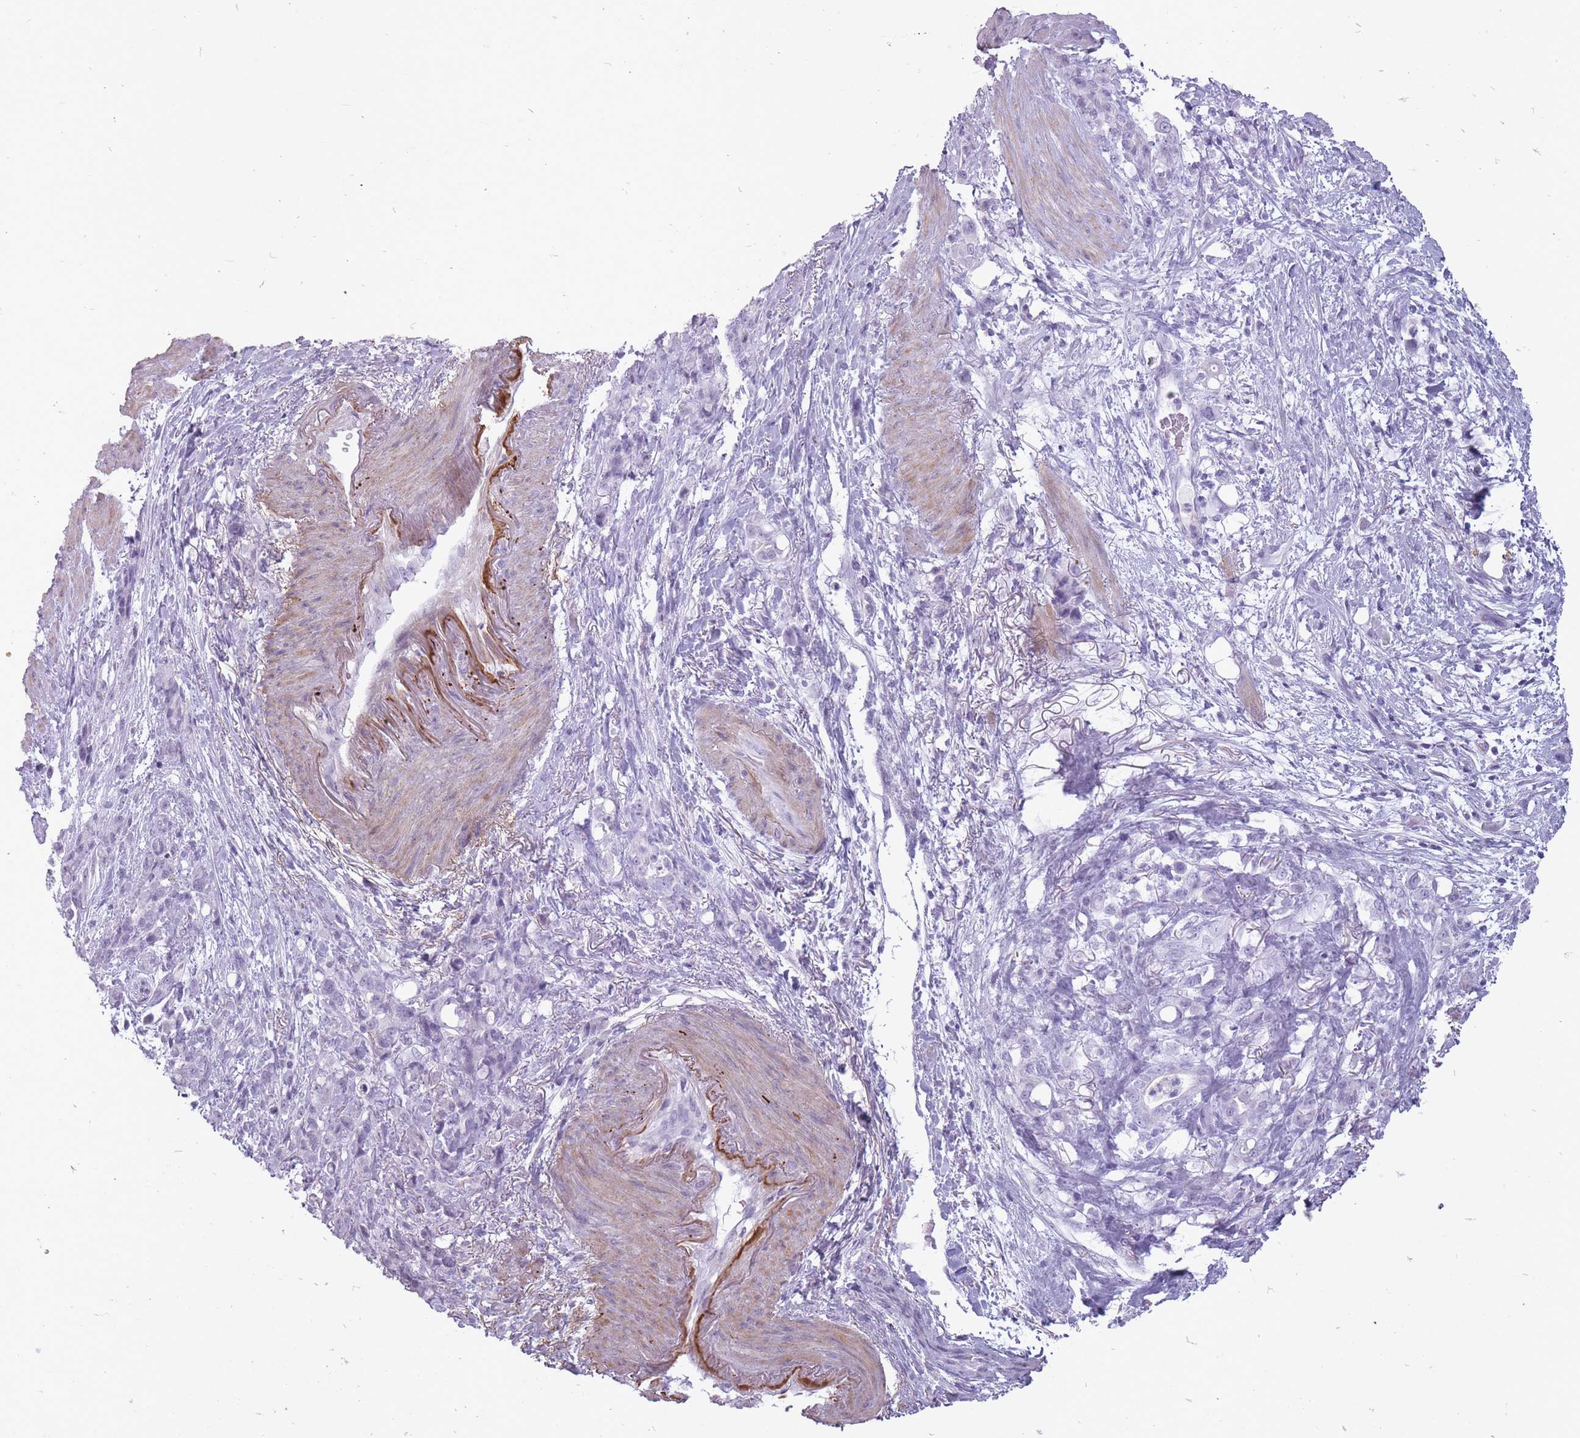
{"staining": {"intensity": "negative", "quantity": "none", "location": "none"}, "tissue": "stomach cancer", "cell_type": "Tumor cells", "image_type": "cancer", "snomed": [{"axis": "morphology", "description": "Normal tissue, NOS"}, {"axis": "morphology", "description": "Adenocarcinoma, NOS"}, {"axis": "topography", "description": "Stomach"}], "caption": "Immunohistochemical staining of stomach cancer displays no significant expression in tumor cells.", "gene": "RFX4", "patient": {"sex": "female", "age": 79}}